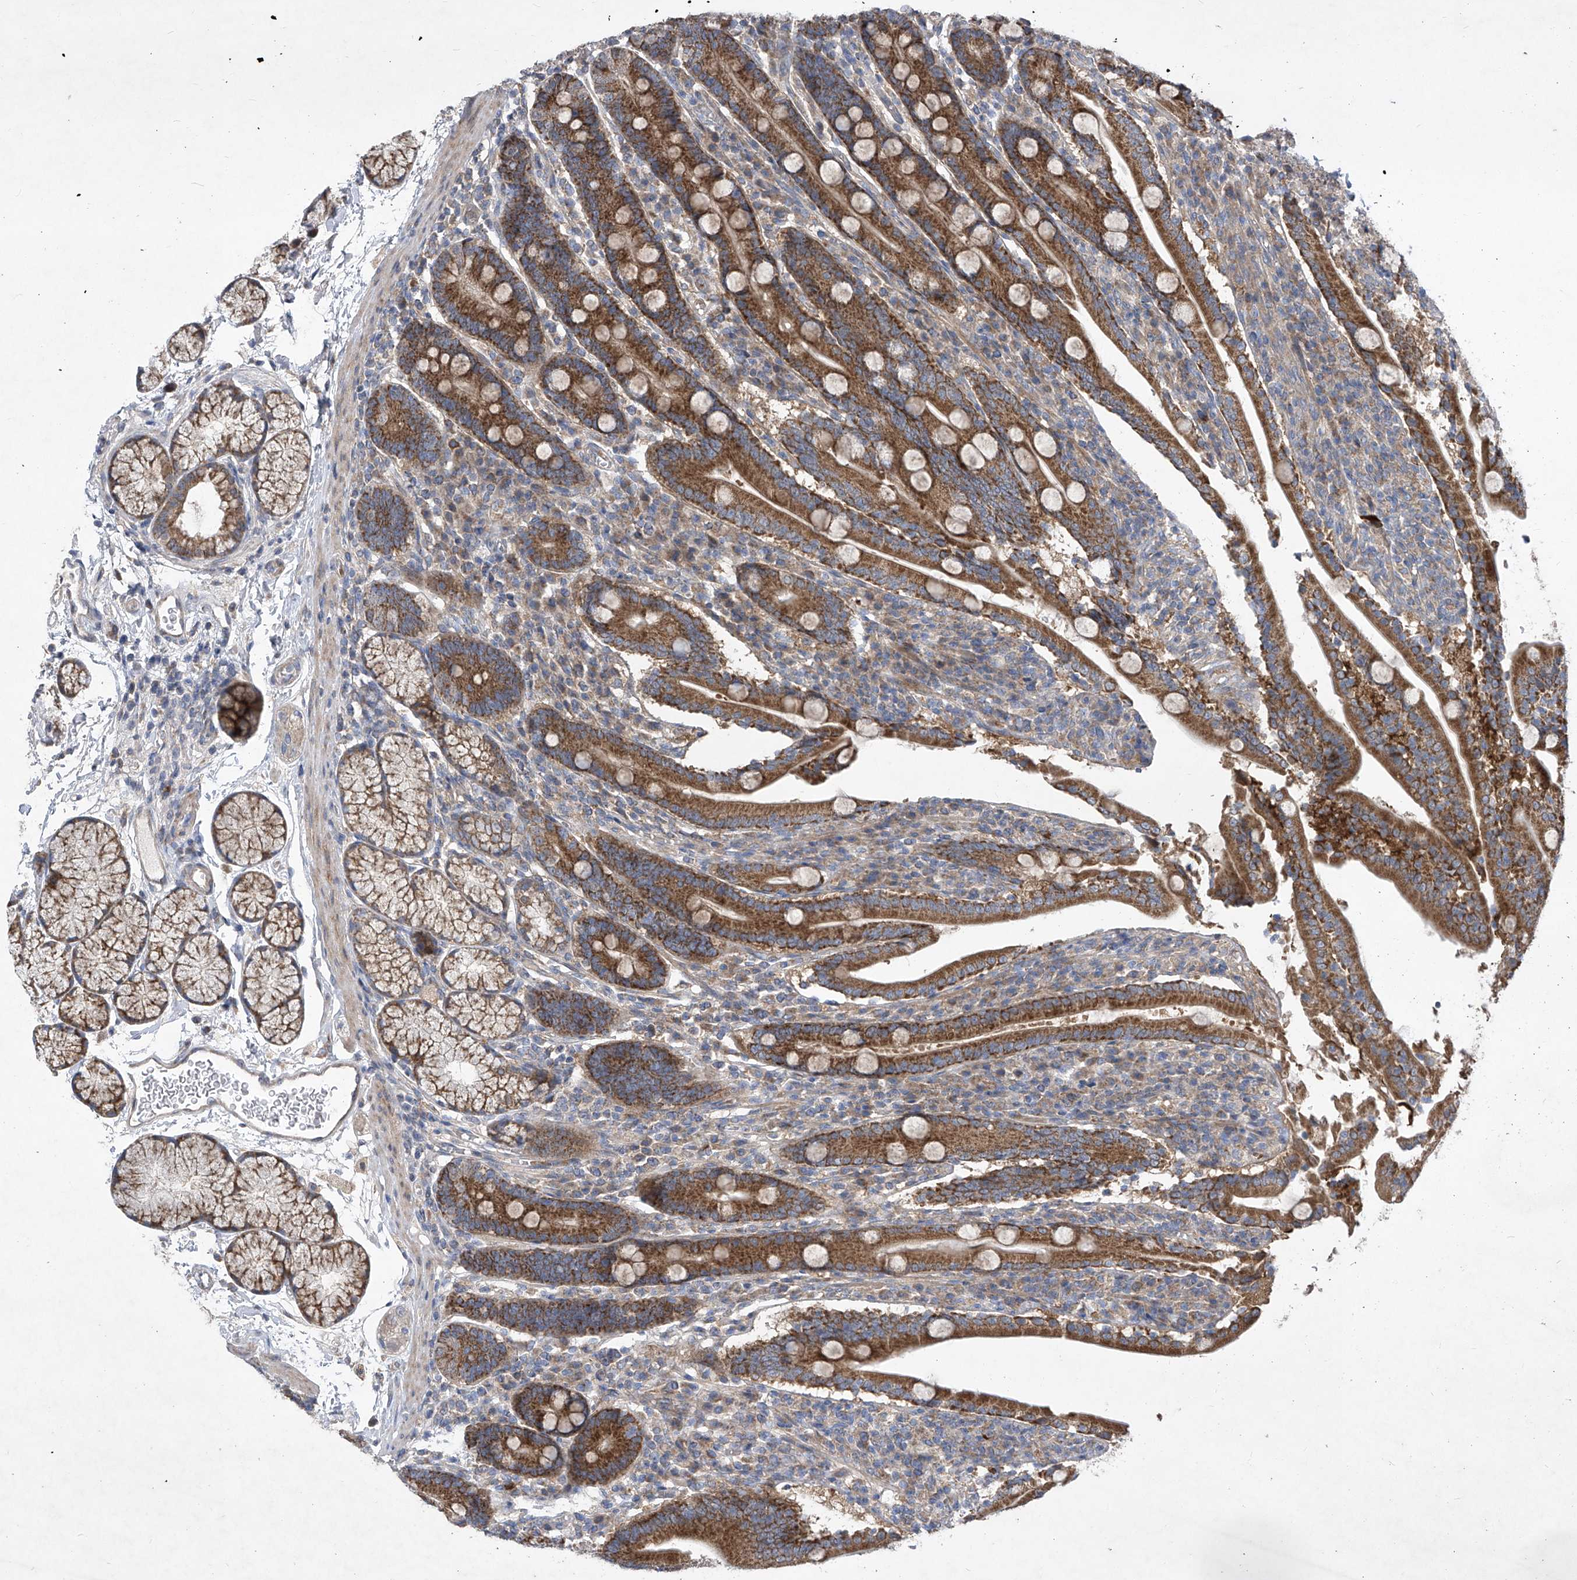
{"staining": {"intensity": "strong", "quantity": ">75%", "location": "cytoplasmic/membranous"}, "tissue": "duodenum", "cell_type": "Glandular cells", "image_type": "normal", "snomed": [{"axis": "morphology", "description": "Normal tissue, NOS"}, {"axis": "topography", "description": "Duodenum"}], "caption": "IHC micrograph of benign duodenum: human duodenum stained using immunohistochemistry demonstrates high levels of strong protein expression localized specifically in the cytoplasmic/membranous of glandular cells, appearing as a cytoplasmic/membranous brown color.", "gene": "COQ3", "patient": {"sex": "male", "age": 35}}